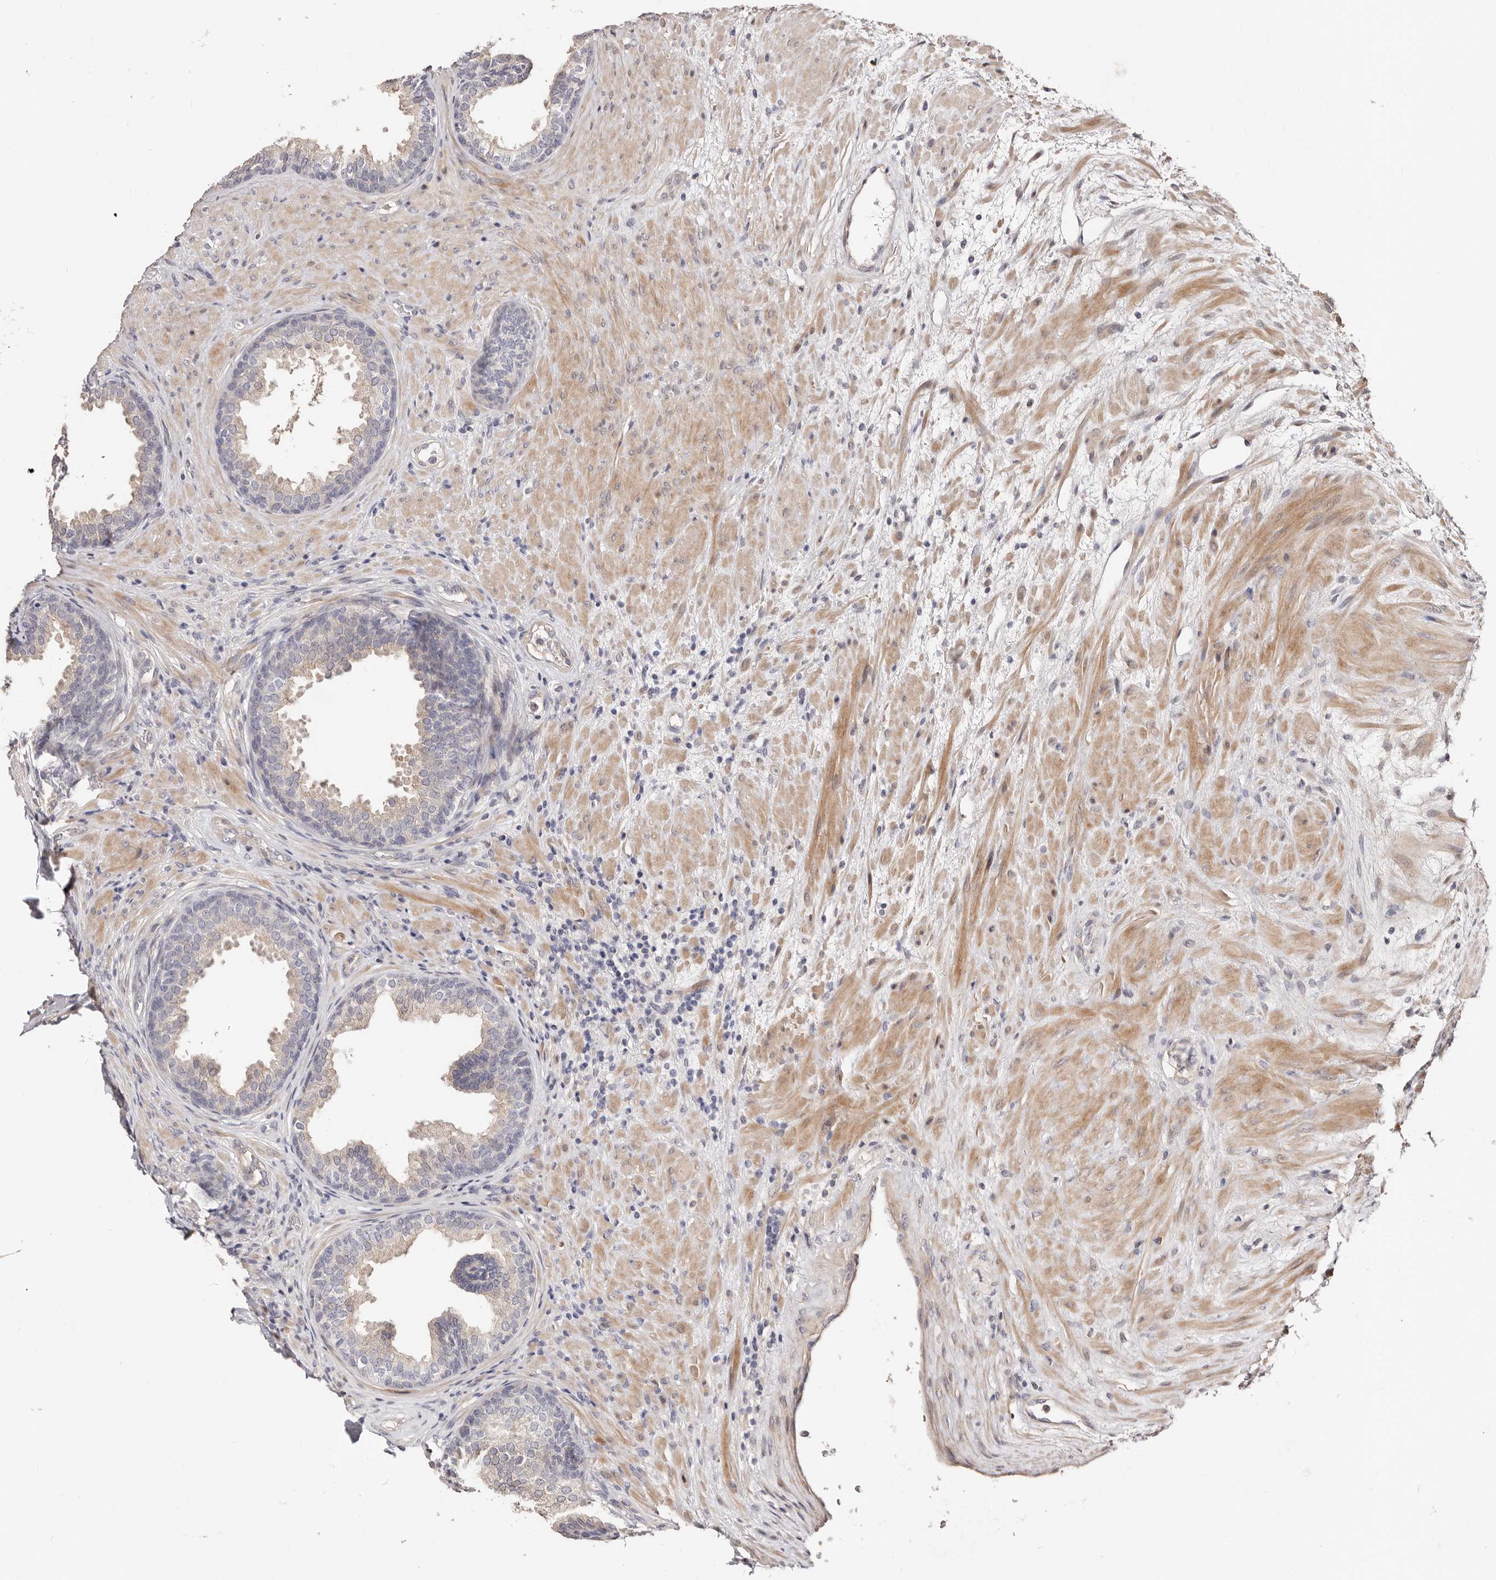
{"staining": {"intensity": "weak", "quantity": "25%-75%", "location": "cytoplasmic/membranous"}, "tissue": "prostate", "cell_type": "Glandular cells", "image_type": "normal", "snomed": [{"axis": "morphology", "description": "Normal tissue, NOS"}, {"axis": "topography", "description": "Prostate"}], "caption": "This histopathology image demonstrates IHC staining of normal prostate, with low weak cytoplasmic/membranous staining in approximately 25%-75% of glandular cells.", "gene": "APOL6", "patient": {"sex": "male", "age": 76}}